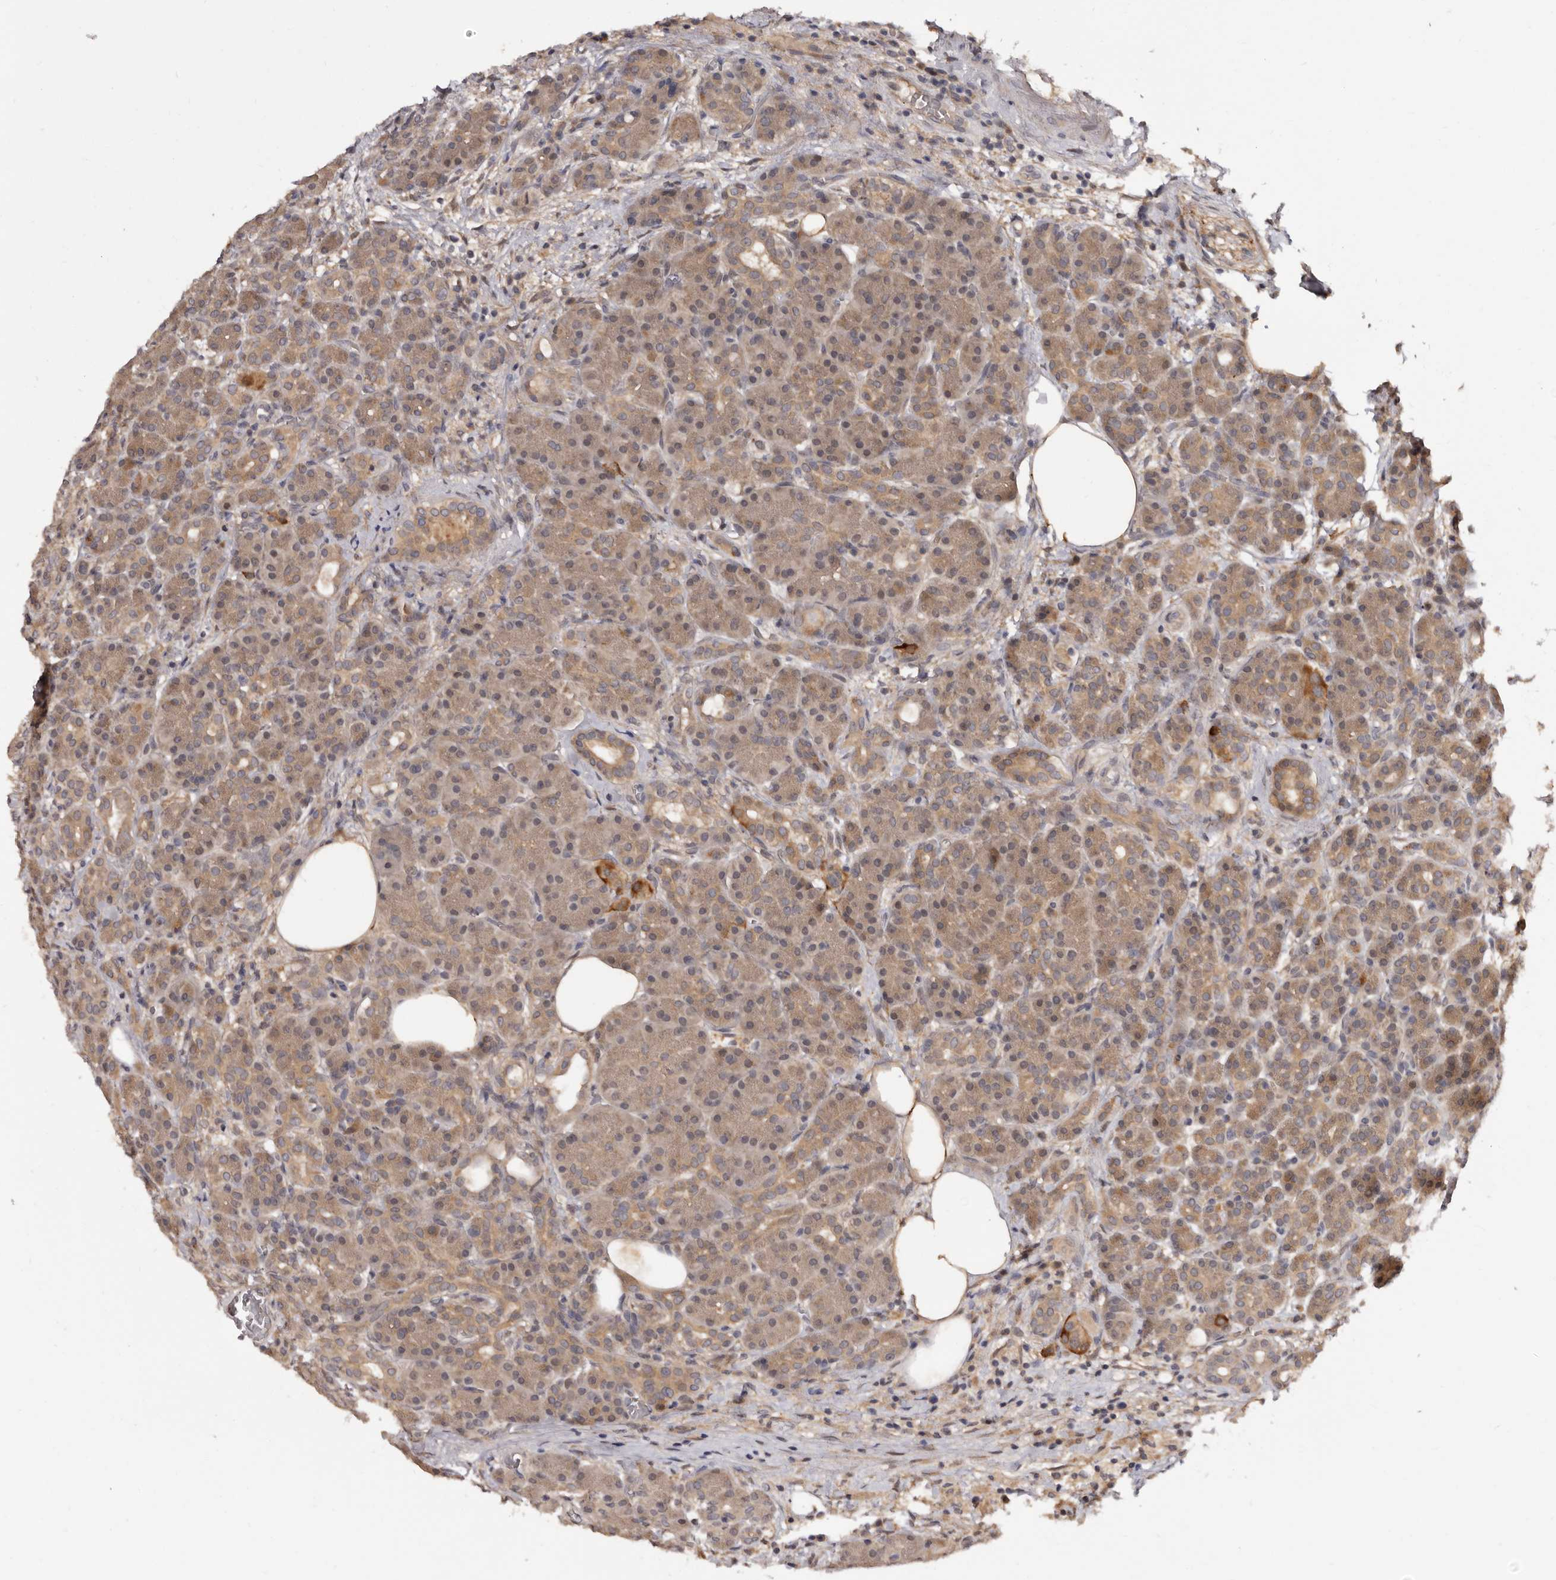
{"staining": {"intensity": "weak", "quantity": ">75%", "location": "cytoplasmic/membranous"}, "tissue": "pancreas", "cell_type": "Exocrine glandular cells", "image_type": "normal", "snomed": [{"axis": "morphology", "description": "Normal tissue, NOS"}, {"axis": "topography", "description": "Pancreas"}], "caption": "Protein expression analysis of normal pancreas demonstrates weak cytoplasmic/membranous staining in about >75% of exocrine glandular cells. (DAB IHC, brown staining for protein, blue staining for nuclei).", "gene": "INAVA", "patient": {"sex": "male", "age": 63}}